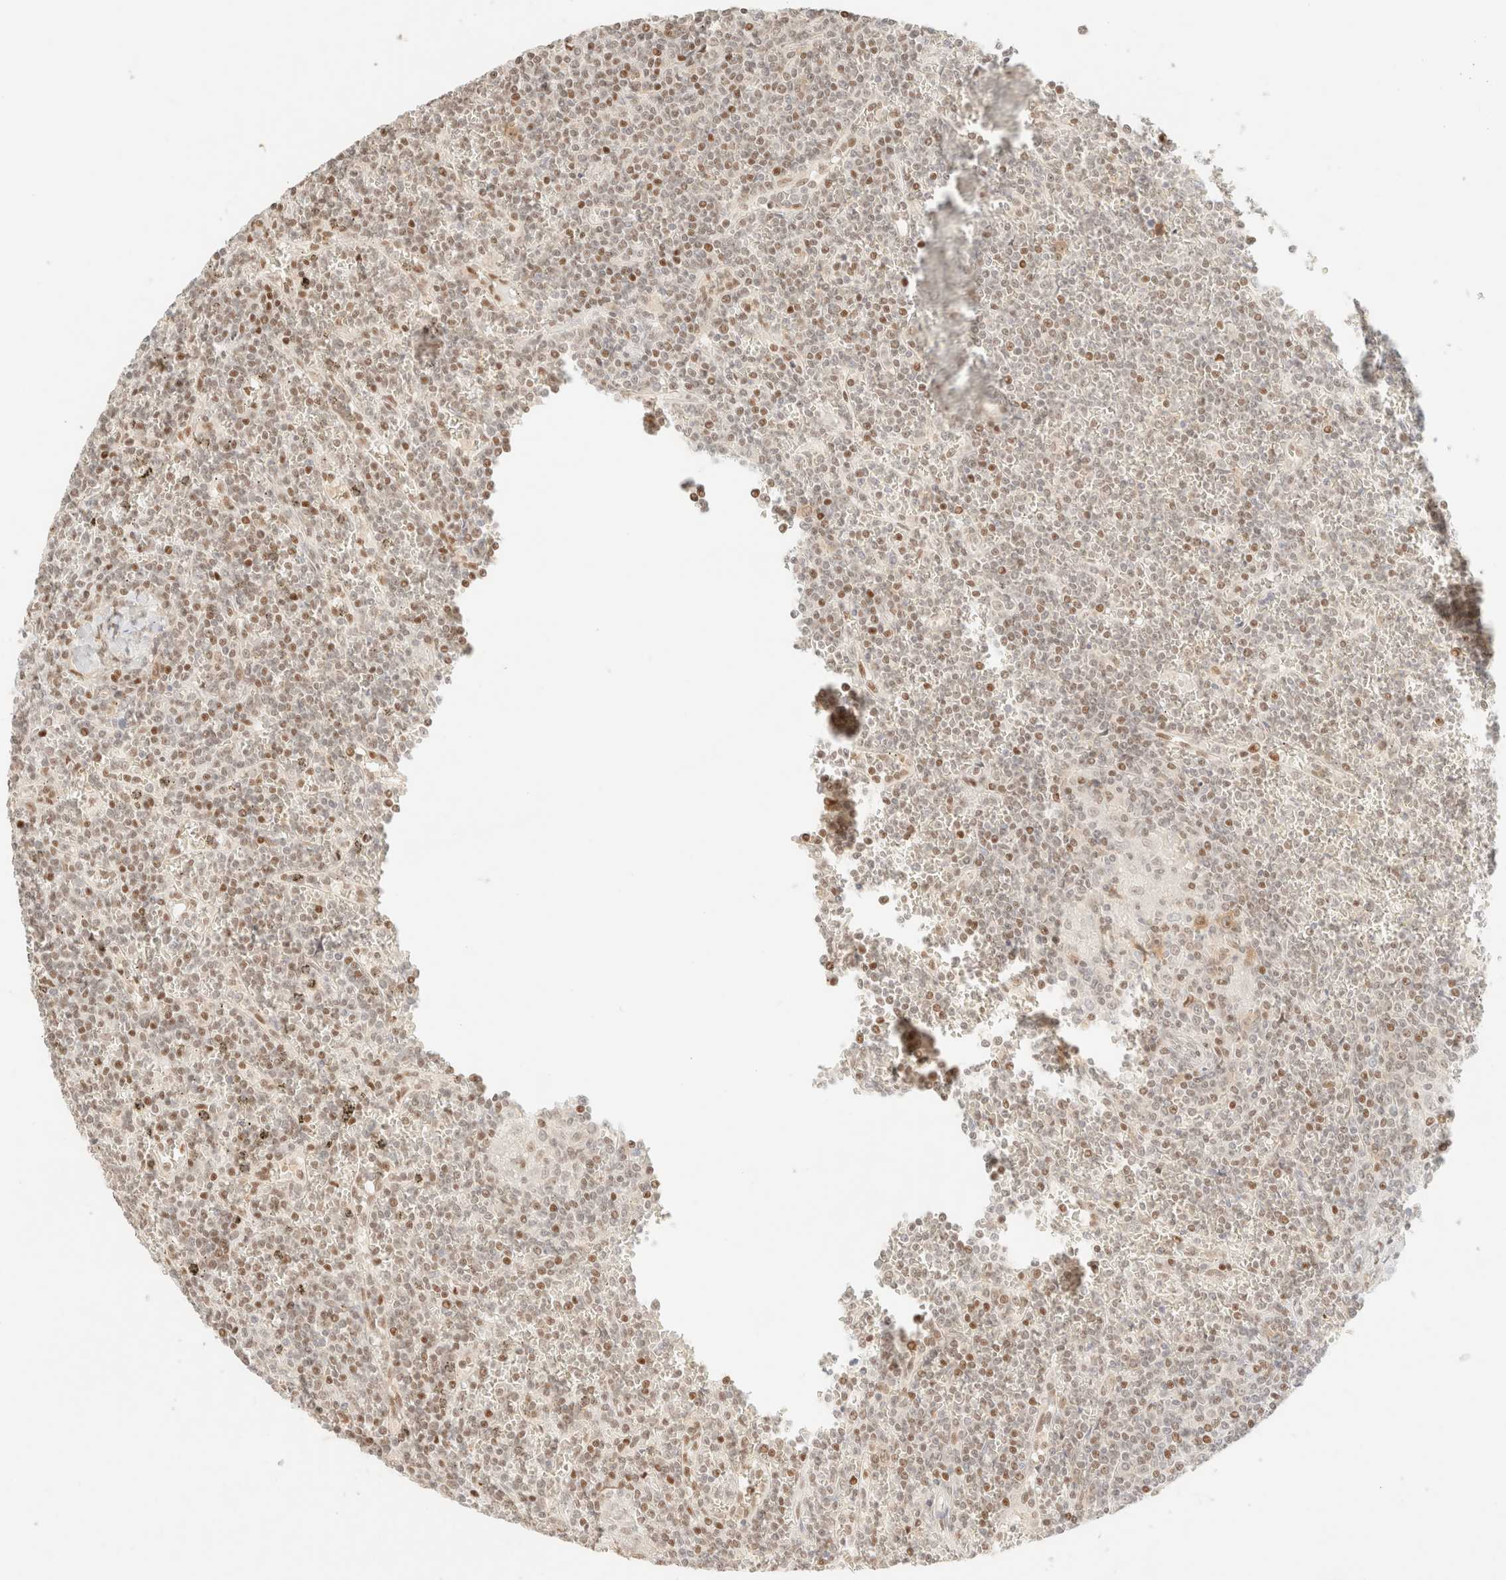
{"staining": {"intensity": "weak", "quantity": "25%-75%", "location": "nuclear"}, "tissue": "lymphoma", "cell_type": "Tumor cells", "image_type": "cancer", "snomed": [{"axis": "morphology", "description": "Malignant lymphoma, non-Hodgkin's type, Low grade"}, {"axis": "topography", "description": "Spleen"}], "caption": "Protein expression analysis of lymphoma demonstrates weak nuclear positivity in approximately 25%-75% of tumor cells.", "gene": "TSR1", "patient": {"sex": "female", "age": 19}}